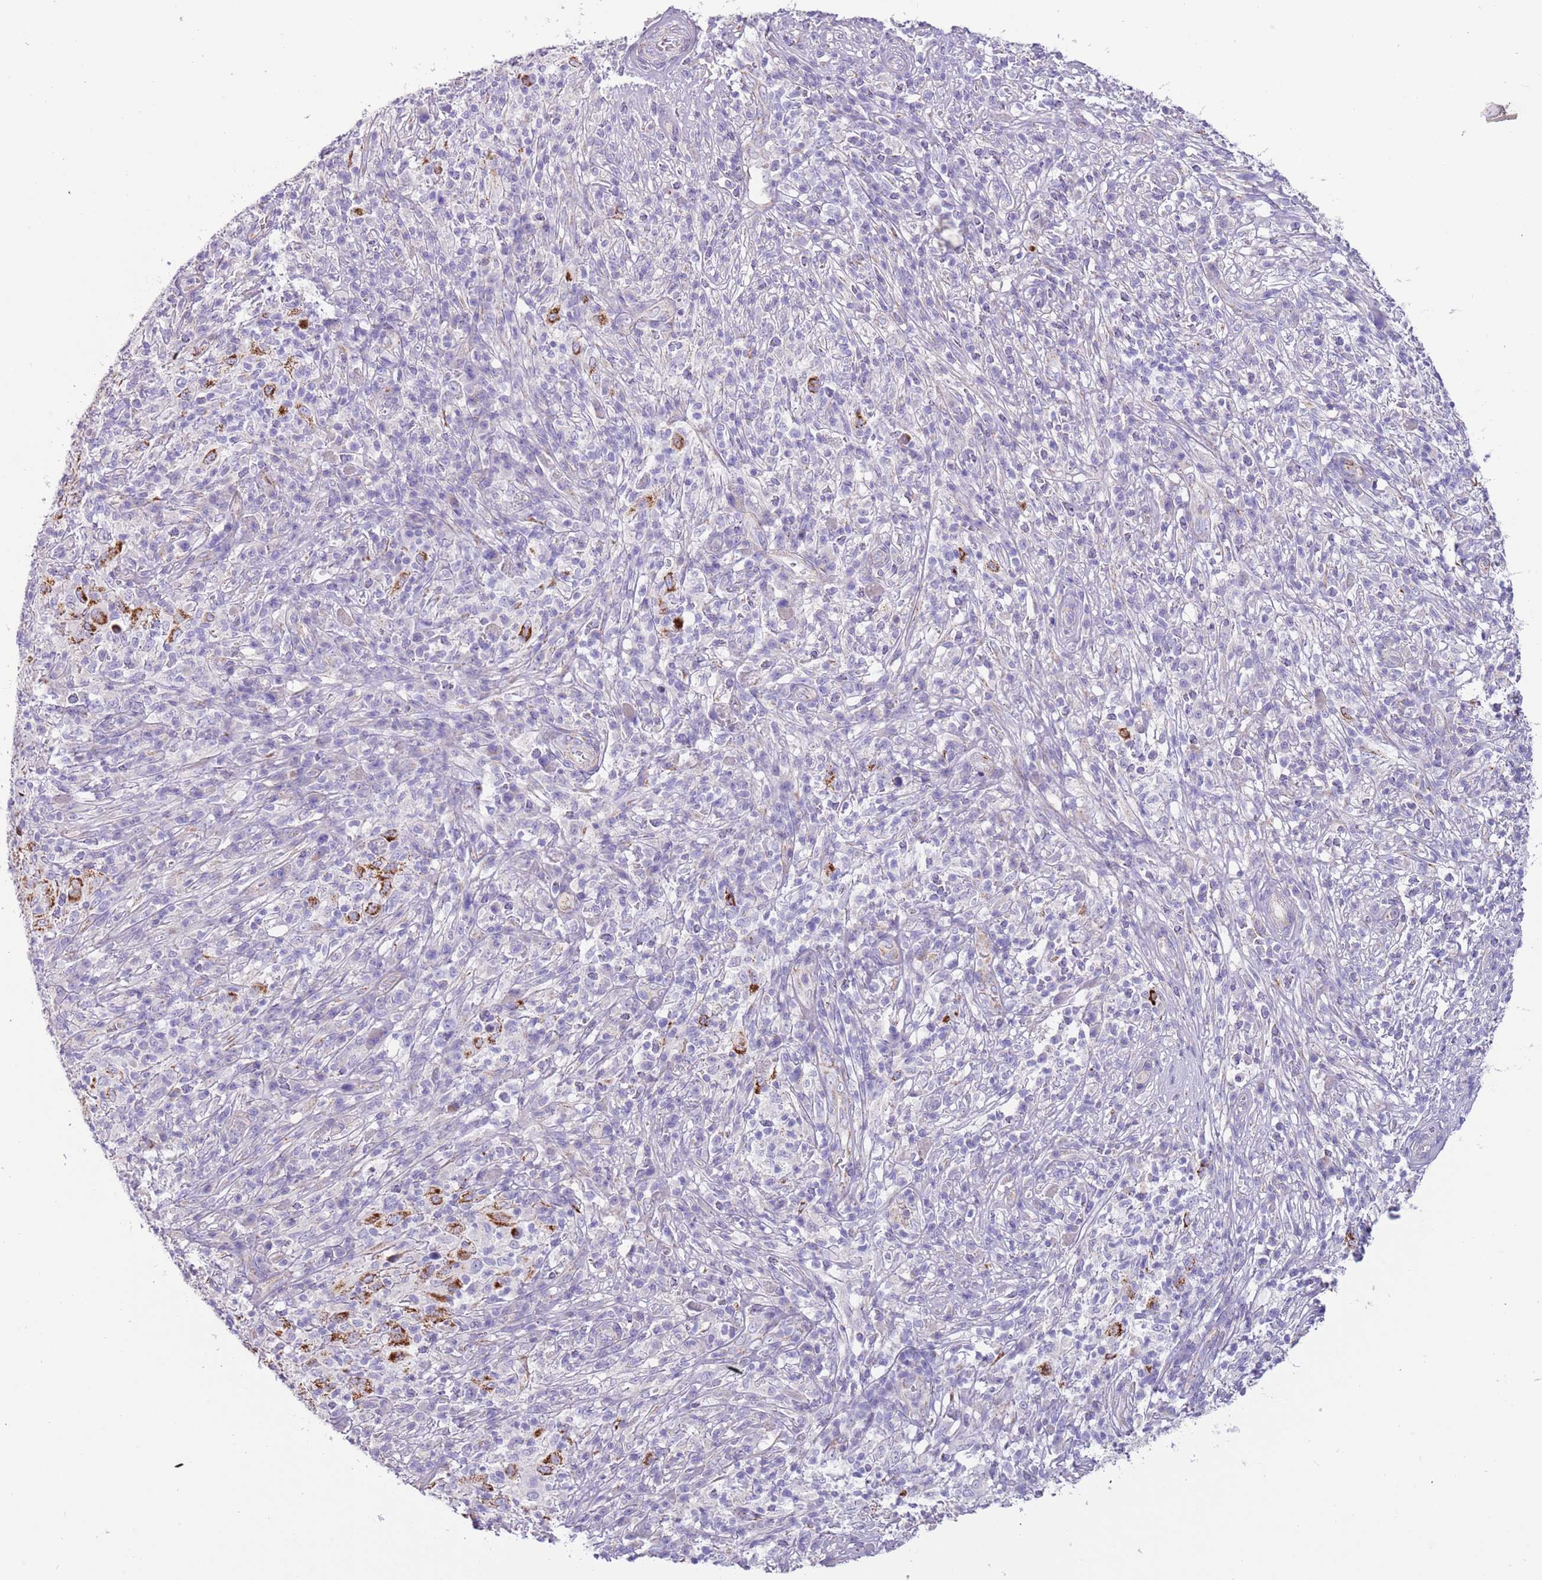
{"staining": {"intensity": "strong", "quantity": "<25%", "location": "cytoplasmic/membranous"}, "tissue": "melanoma", "cell_type": "Tumor cells", "image_type": "cancer", "snomed": [{"axis": "morphology", "description": "Malignant melanoma, NOS"}, {"axis": "topography", "description": "Skin"}], "caption": "Melanoma stained for a protein exhibits strong cytoplasmic/membranous positivity in tumor cells. Nuclei are stained in blue.", "gene": "RNF222", "patient": {"sex": "male", "age": 66}}